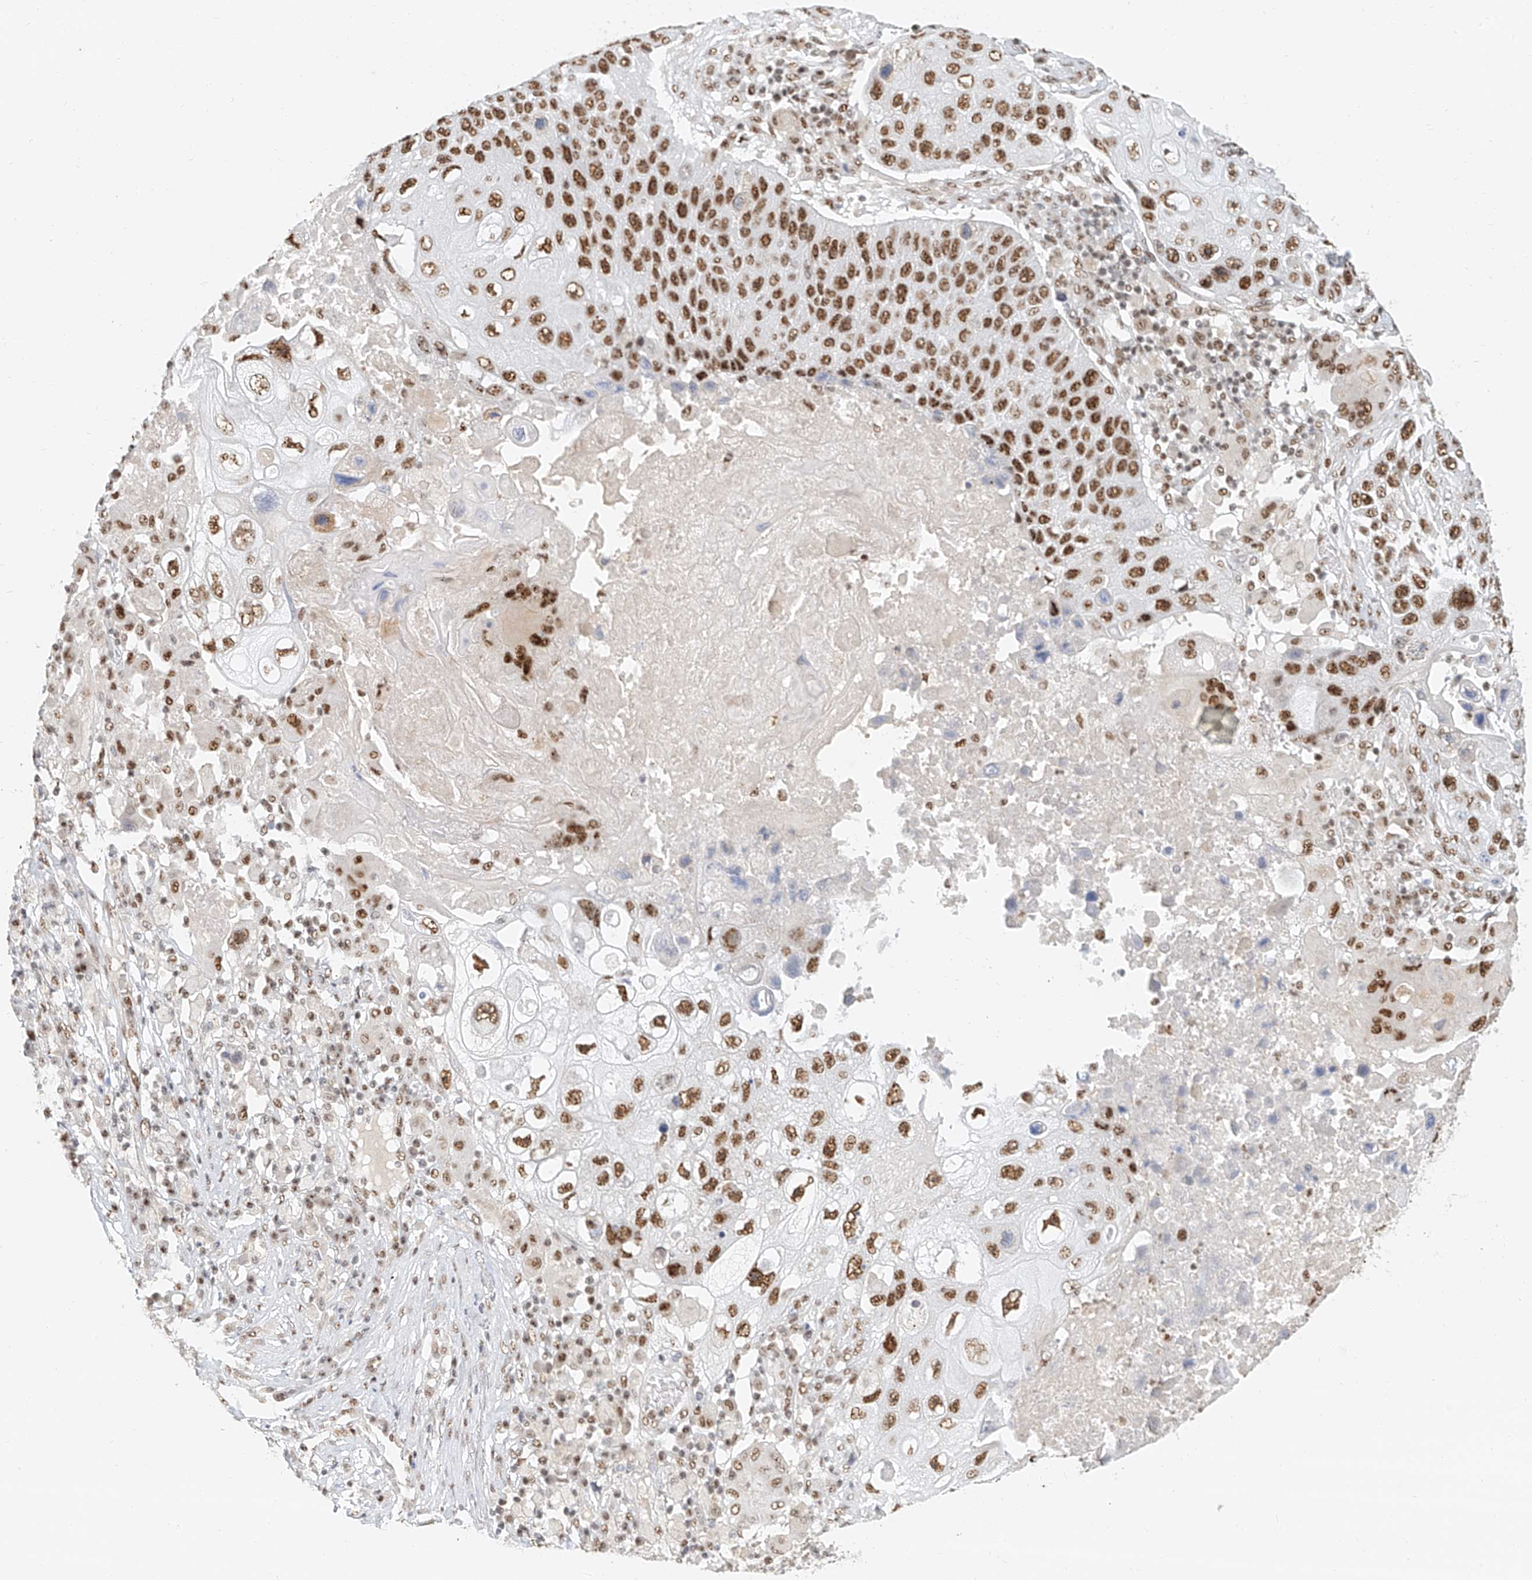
{"staining": {"intensity": "strong", "quantity": ">75%", "location": "nuclear"}, "tissue": "lung cancer", "cell_type": "Tumor cells", "image_type": "cancer", "snomed": [{"axis": "morphology", "description": "Squamous cell carcinoma, NOS"}, {"axis": "topography", "description": "Lung"}], "caption": "The immunohistochemical stain labels strong nuclear expression in tumor cells of lung squamous cell carcinoma tissue.", "gene": "CXorf58", "patient": {"sex": "male", "age": 61}}